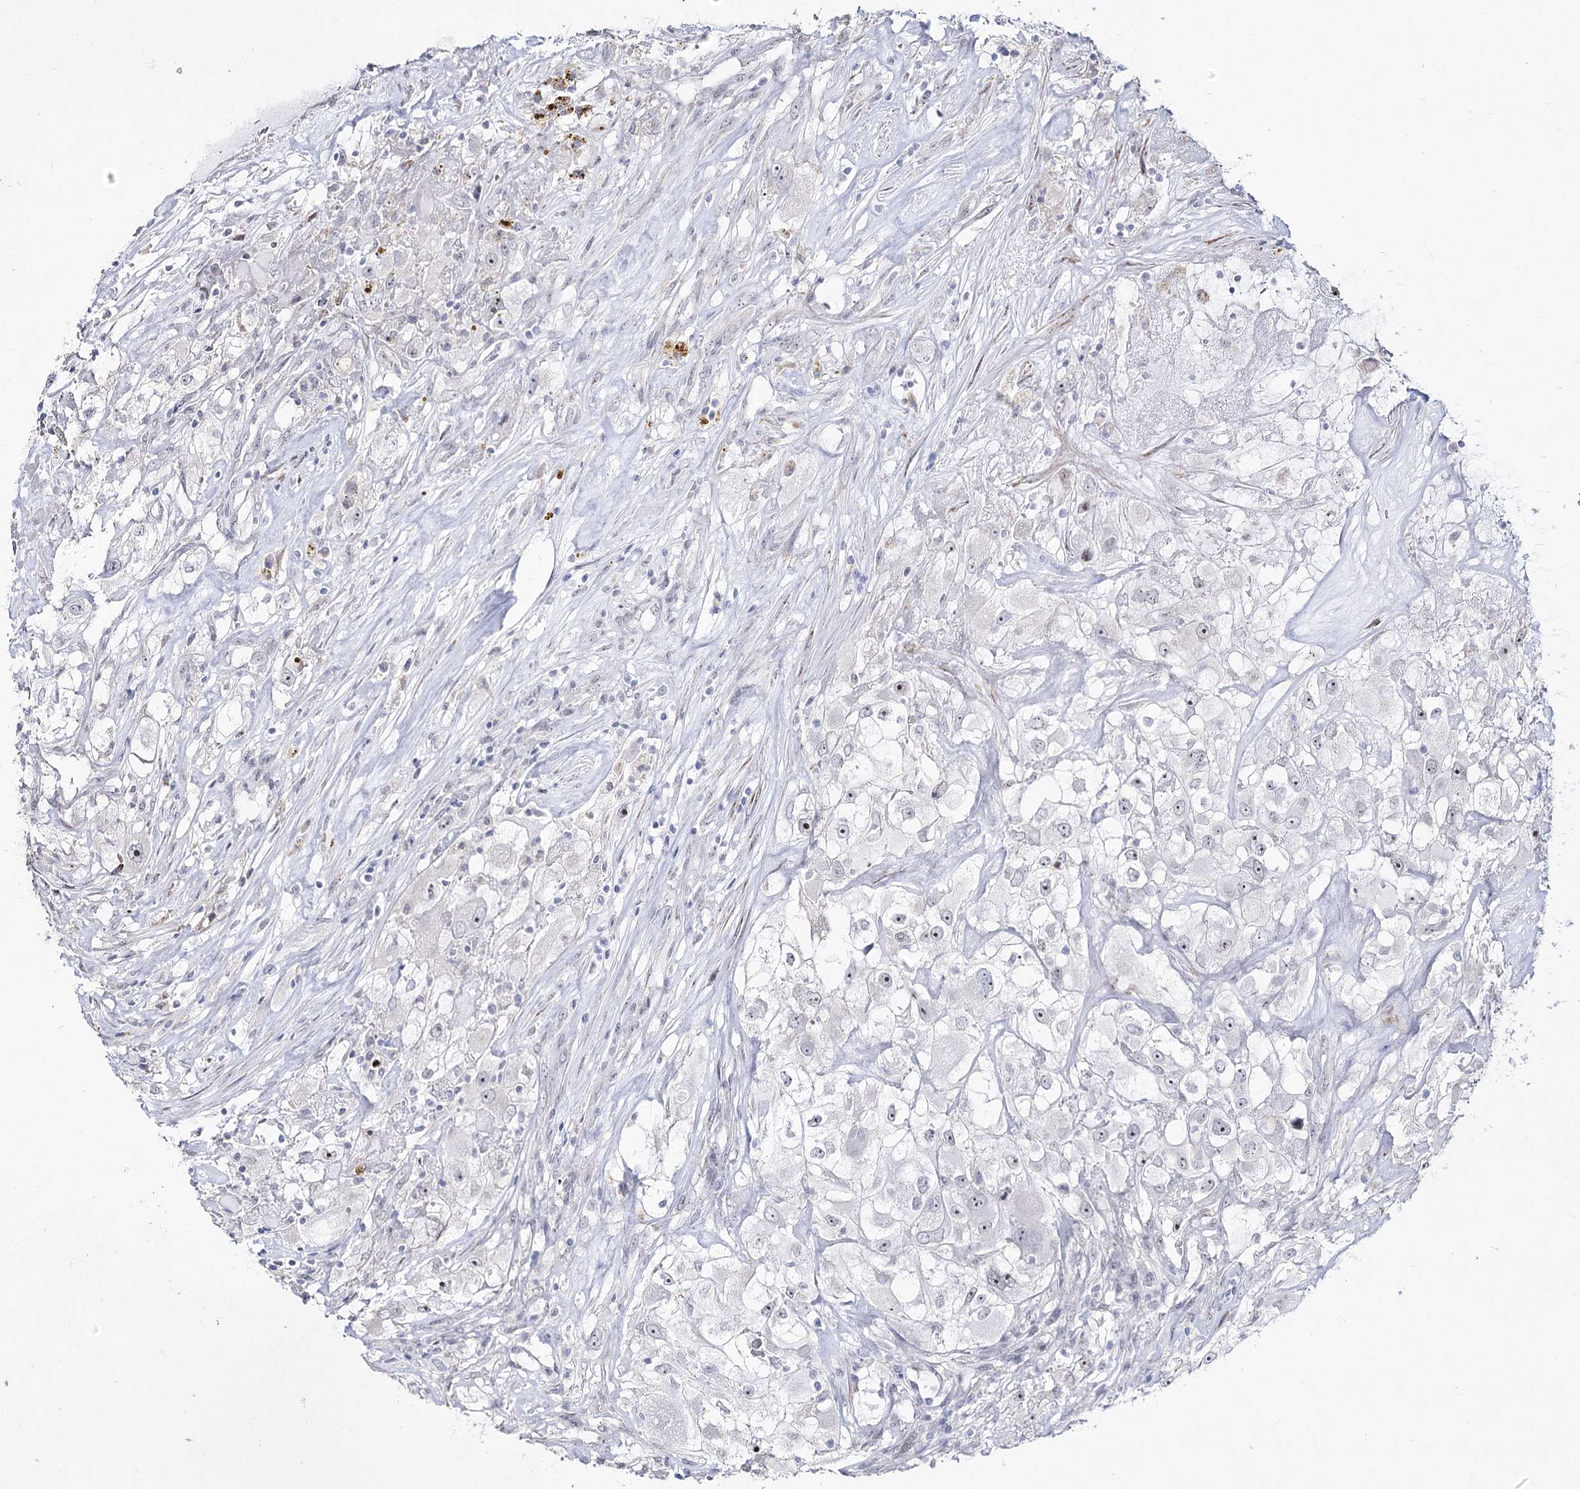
{"staining": {"intensity": "negative", "quantity": "none", "location": "none"}, "tissue": "renal cancer", "cell_type": "Tumor cells", "image_type": "cancer", "snomed": [{"axis": "morphology", "description": "Adenocarcinoma, NOS"}, {"axis": "topography", "description": "Kidney"}], "caption": "Immunohistochemical staining of human renal cancer (adenocarcinoma) exhibits no significant expression in tumor cells.", "gene": "DDX50", "patient": {"sex": "female", "age": 52}}